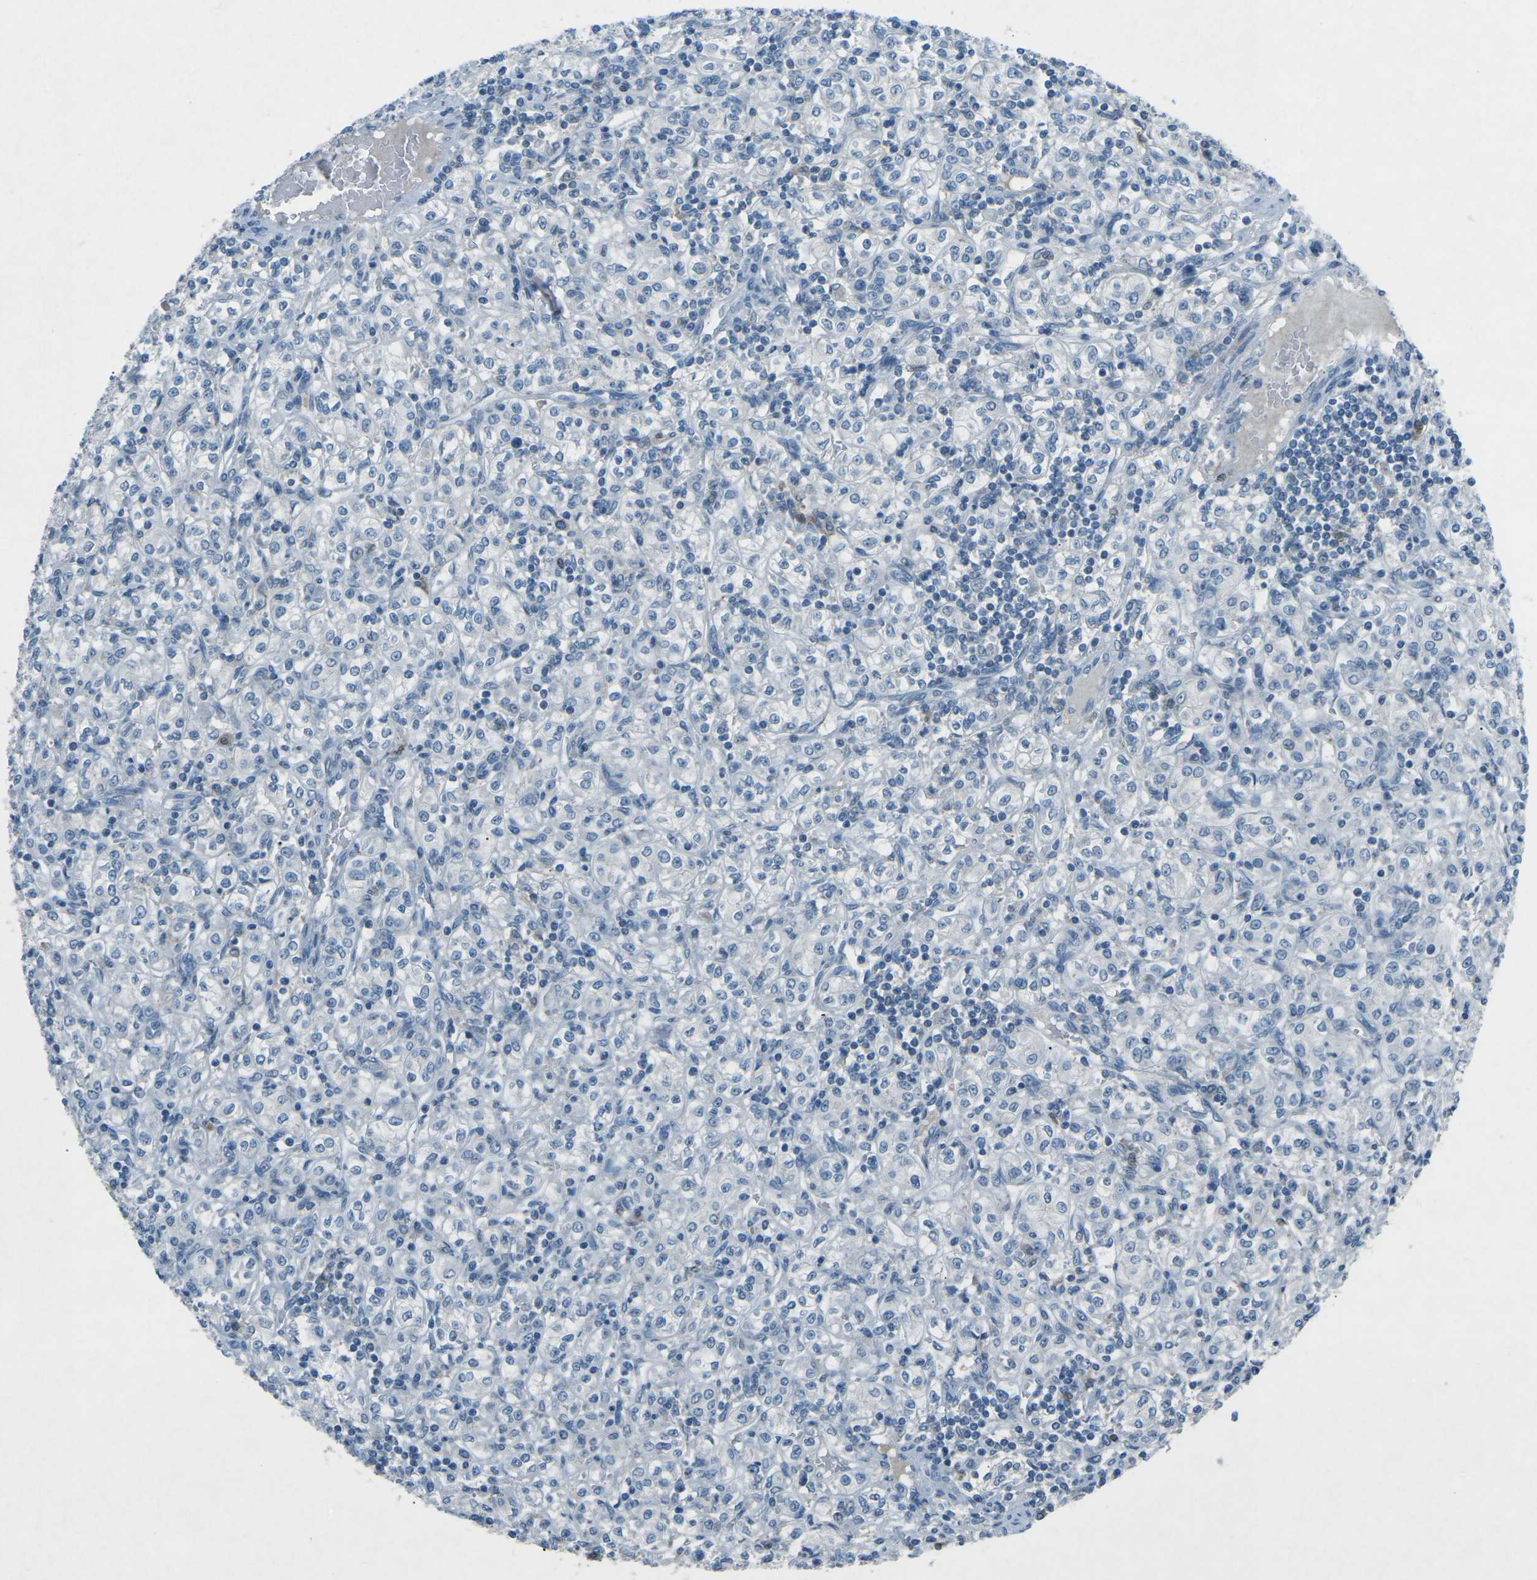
{"staining": {"intensity": "negative", "quantity": "none", "location": "none"}, "tissue": "renal cancer", "cell_type": "Tumor cells", "image_type": "cancer", "snomed": [{"axis": "morphology", "description": "Adenocarcinoma, NOS"}, {"axis": "topography", "description": "Kidney"}], "caption": "High power microscopy micrograph of an immunohistochemistry (IHC) photomicrograph of renal cancer (adenocarcinoma), revealing no significant positivity in tumor cells.", "gene": "PRKCA", "patient": {"sex": "male", "age": 77}}